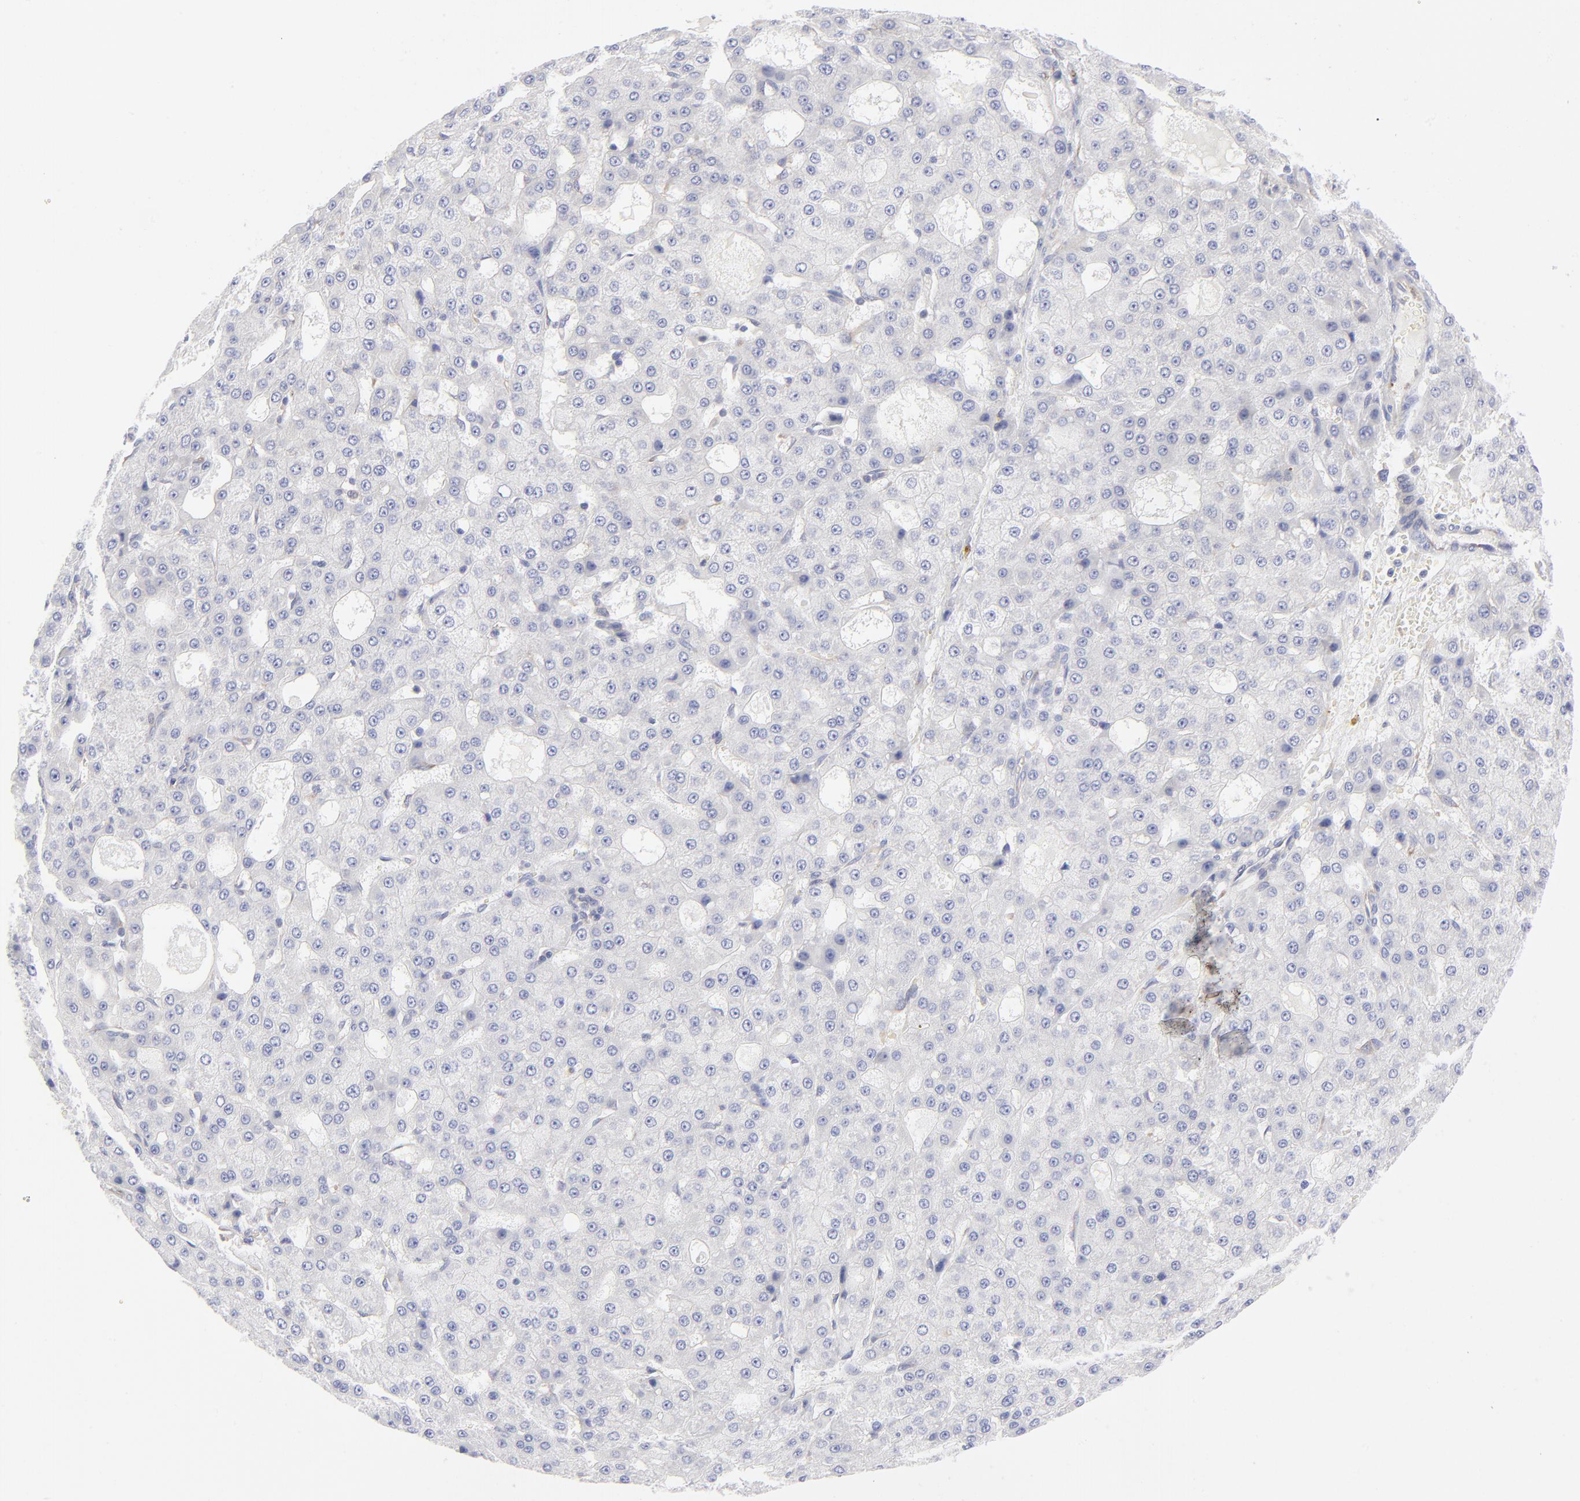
{"staining": {"intensity": "negative", "quantity": "none", "location": "none"}, "tissue": "liver cancer", "cell_type": "Tumor cells", "image_type": "cancer", "snomed": [{"axis": "morphology", "description": "Carcinoma, Hepatocellular, NOS"}, {"axis": "topography", "description": "Liver"}], "caption": "Liver hepatocellular carcinoma was stained to show a protein in brown. There is no significant expression in tumor cells.", "gene": "EIF2AK2", "patient": {"sex": "male", "age": 47}}